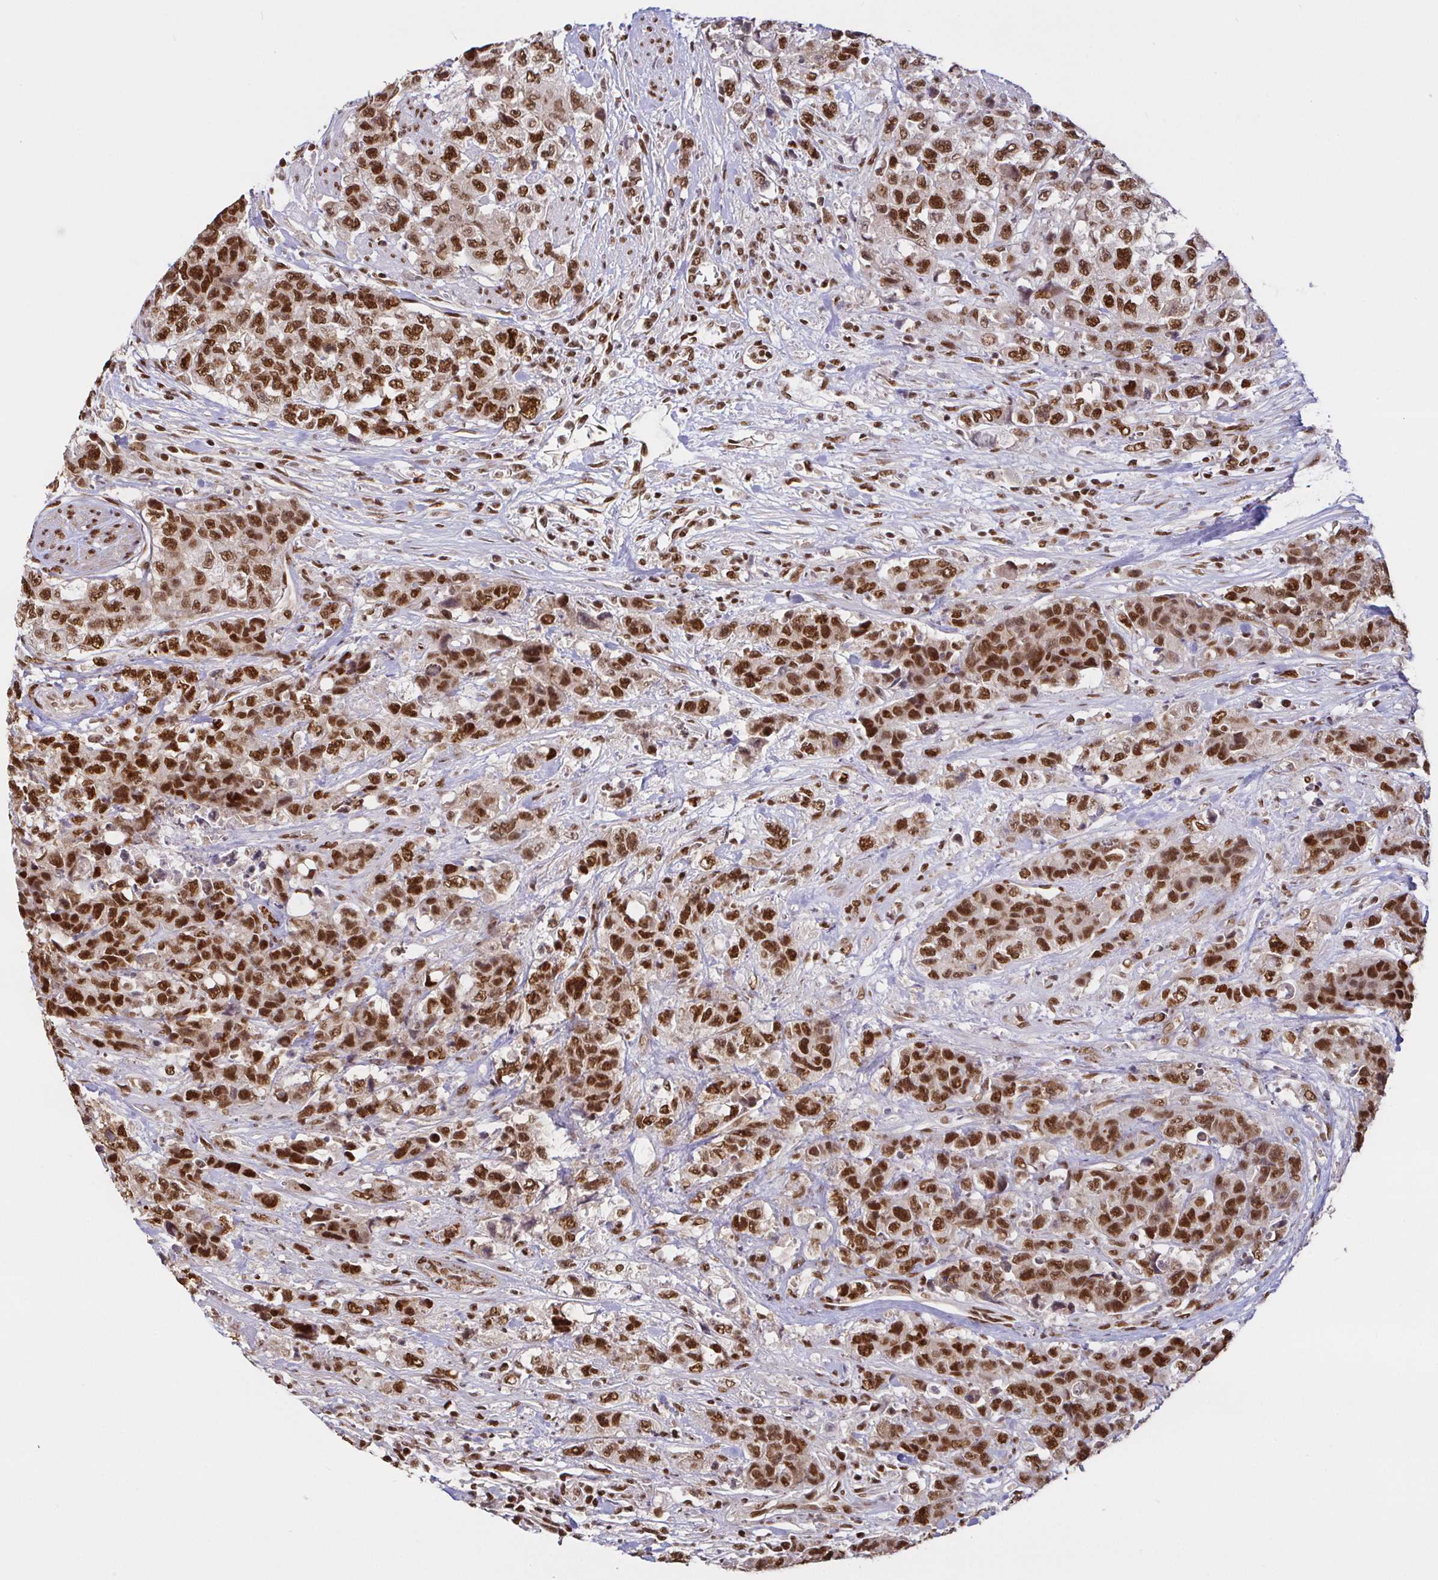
{"staining": {"intensity": "strong", "quantity": ">75%", "location": "nuclear"}, "tissue": "urothelial cancer", "cell_type": "Tumor cells", "image_type": "cancer", "snomed": [{"axis": "morphology", "description": "Urothelial carcinoma, High grade"}, {"axis": "topography", "description": "Urinary bladder"}], "caption": "Urothelial carcinoma (high-grade) stained with a protein marker exhibits strong staining in tumor cells.", "gene": "SP3", "patient": {"sex": "female", "age": 78}}